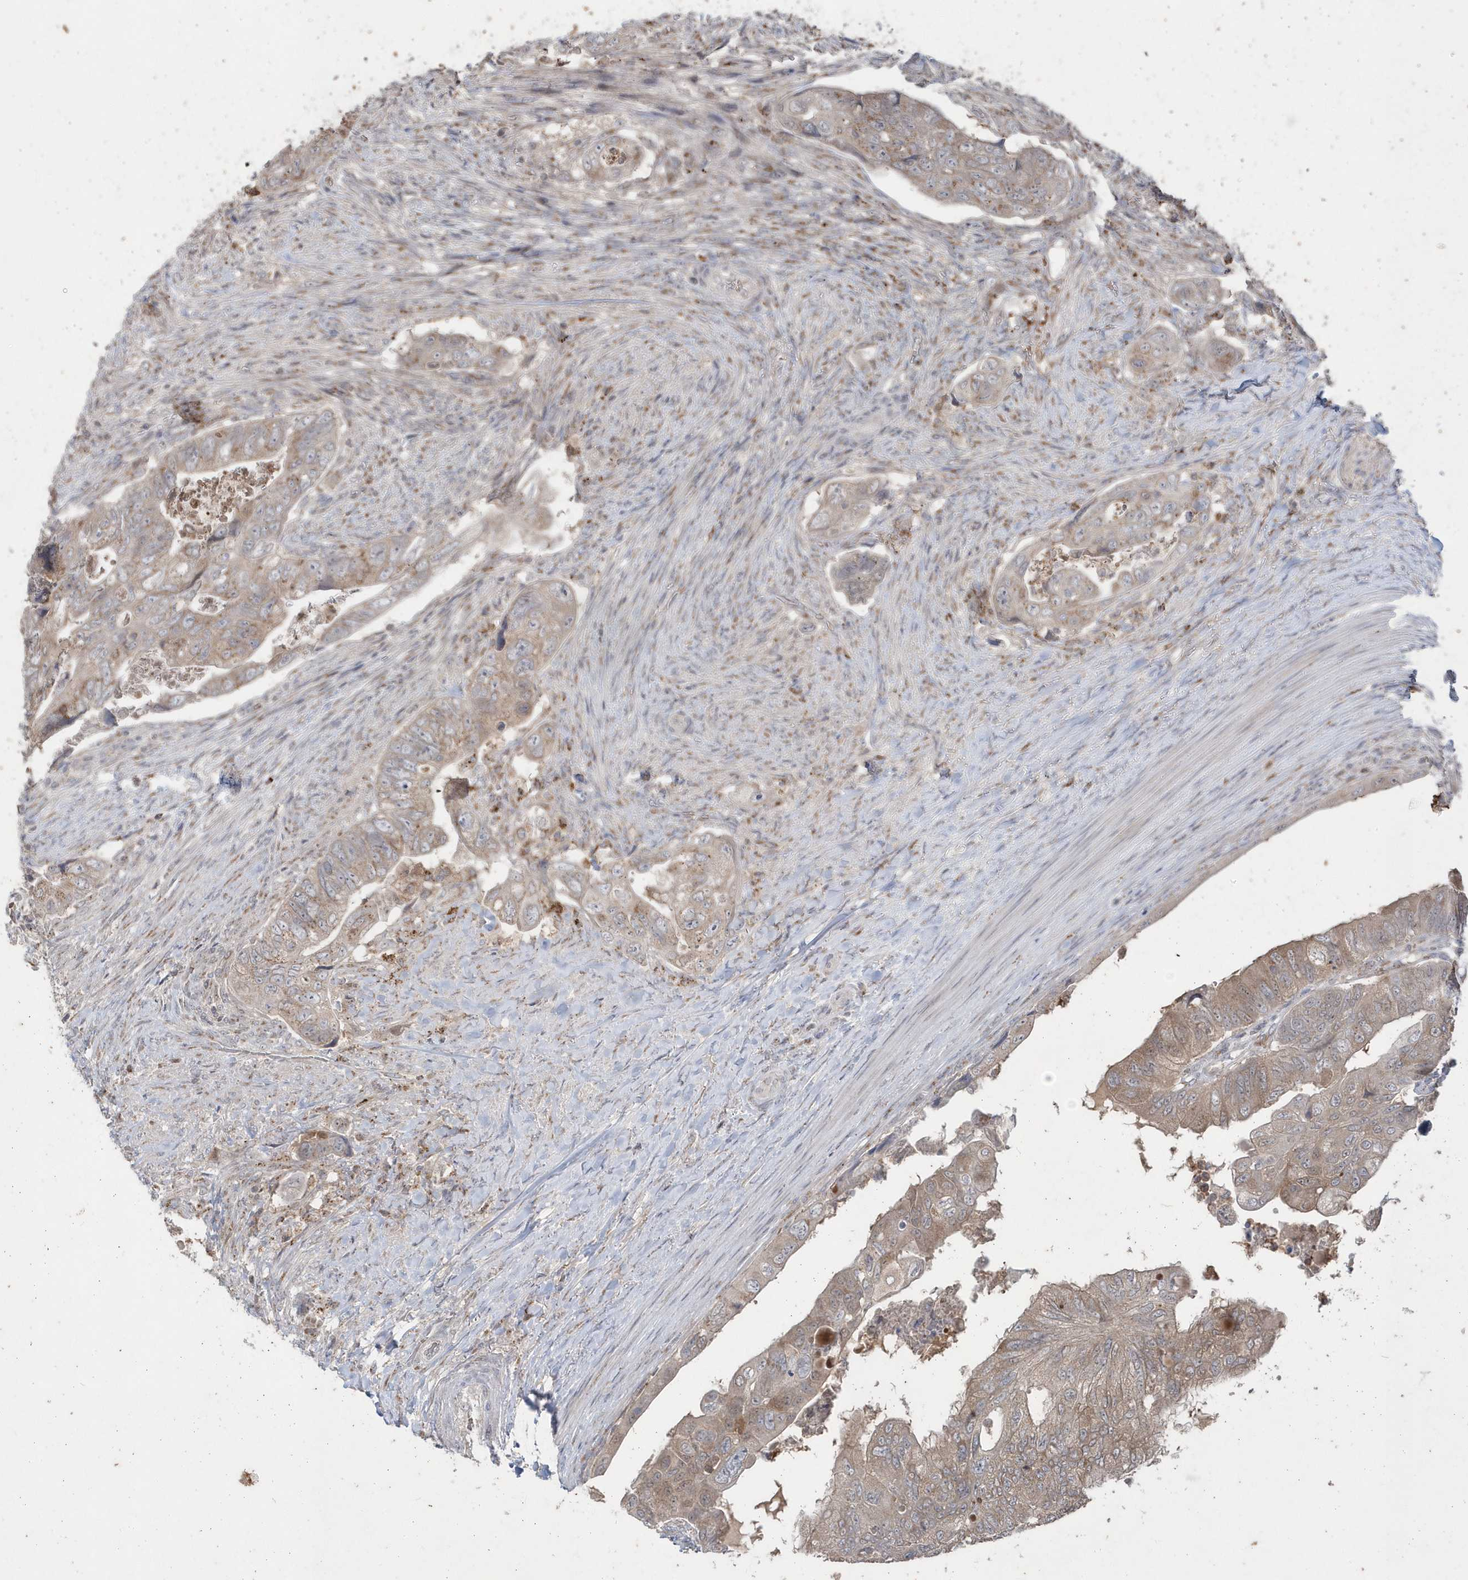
{"staining": {"intensity": "weak", "quantity": ">75%", "location": "cytoplasmic/membranous"}, "tissue": "colorectal cancer", "cell_type": "Tumor cells", "image_type": "cancer", "snomed": [{"axis": "morphology", "description": "Adenocarcinoma, NOS"}, {"axis": "topography", "description": "Rectum"}], "caption": "Protein staining exhibits weak cytoplasmic/membranous positivity in about >75% of tumor cells in adenocarcinoma (colorectal).", "gene": "GEMIN6", "patient": {"sex": "male", "age": 63}}